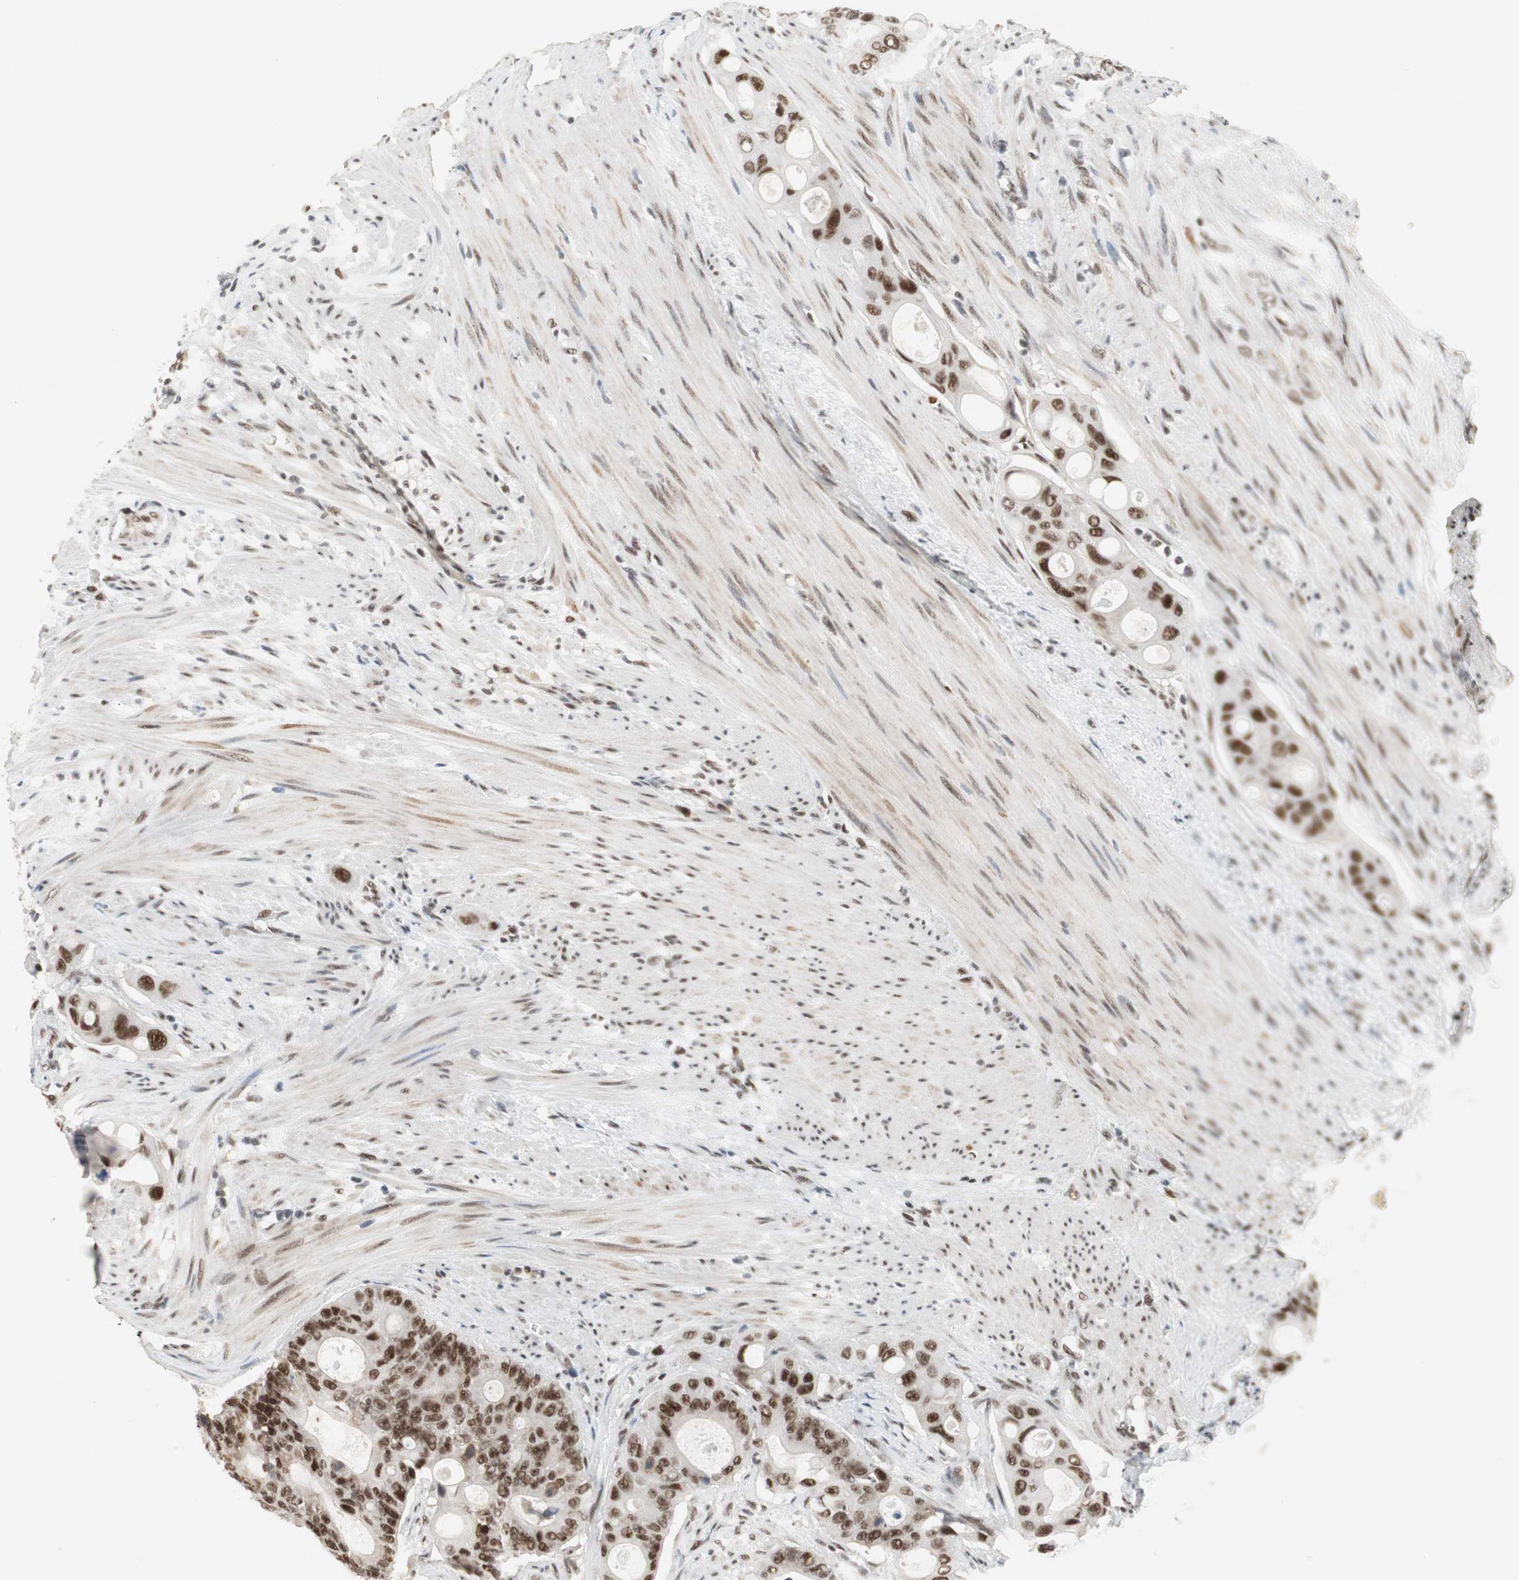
{"staining": {"intensity": "strong", "quantity": ">75%", "location": "nuclear"}, "tissue": "colorectal cancer", "cell_type": "Tumor cells", "image_type": "cancer", "snomed": [{"axis": "morphology", "description": "Adenocarcinoma, NOS"}, {"axis": "topography", "description": "Colon"}], "caption": "A high-resolution photomicrograph shows immunohistochemistry staining of colorectal cancer (adenocarcinoma), which exhibits strong nuclear positivity in approximately >75% of tumor cells.", "gene": "RTF1", "patient": {"sex": "female", "age": 57}}